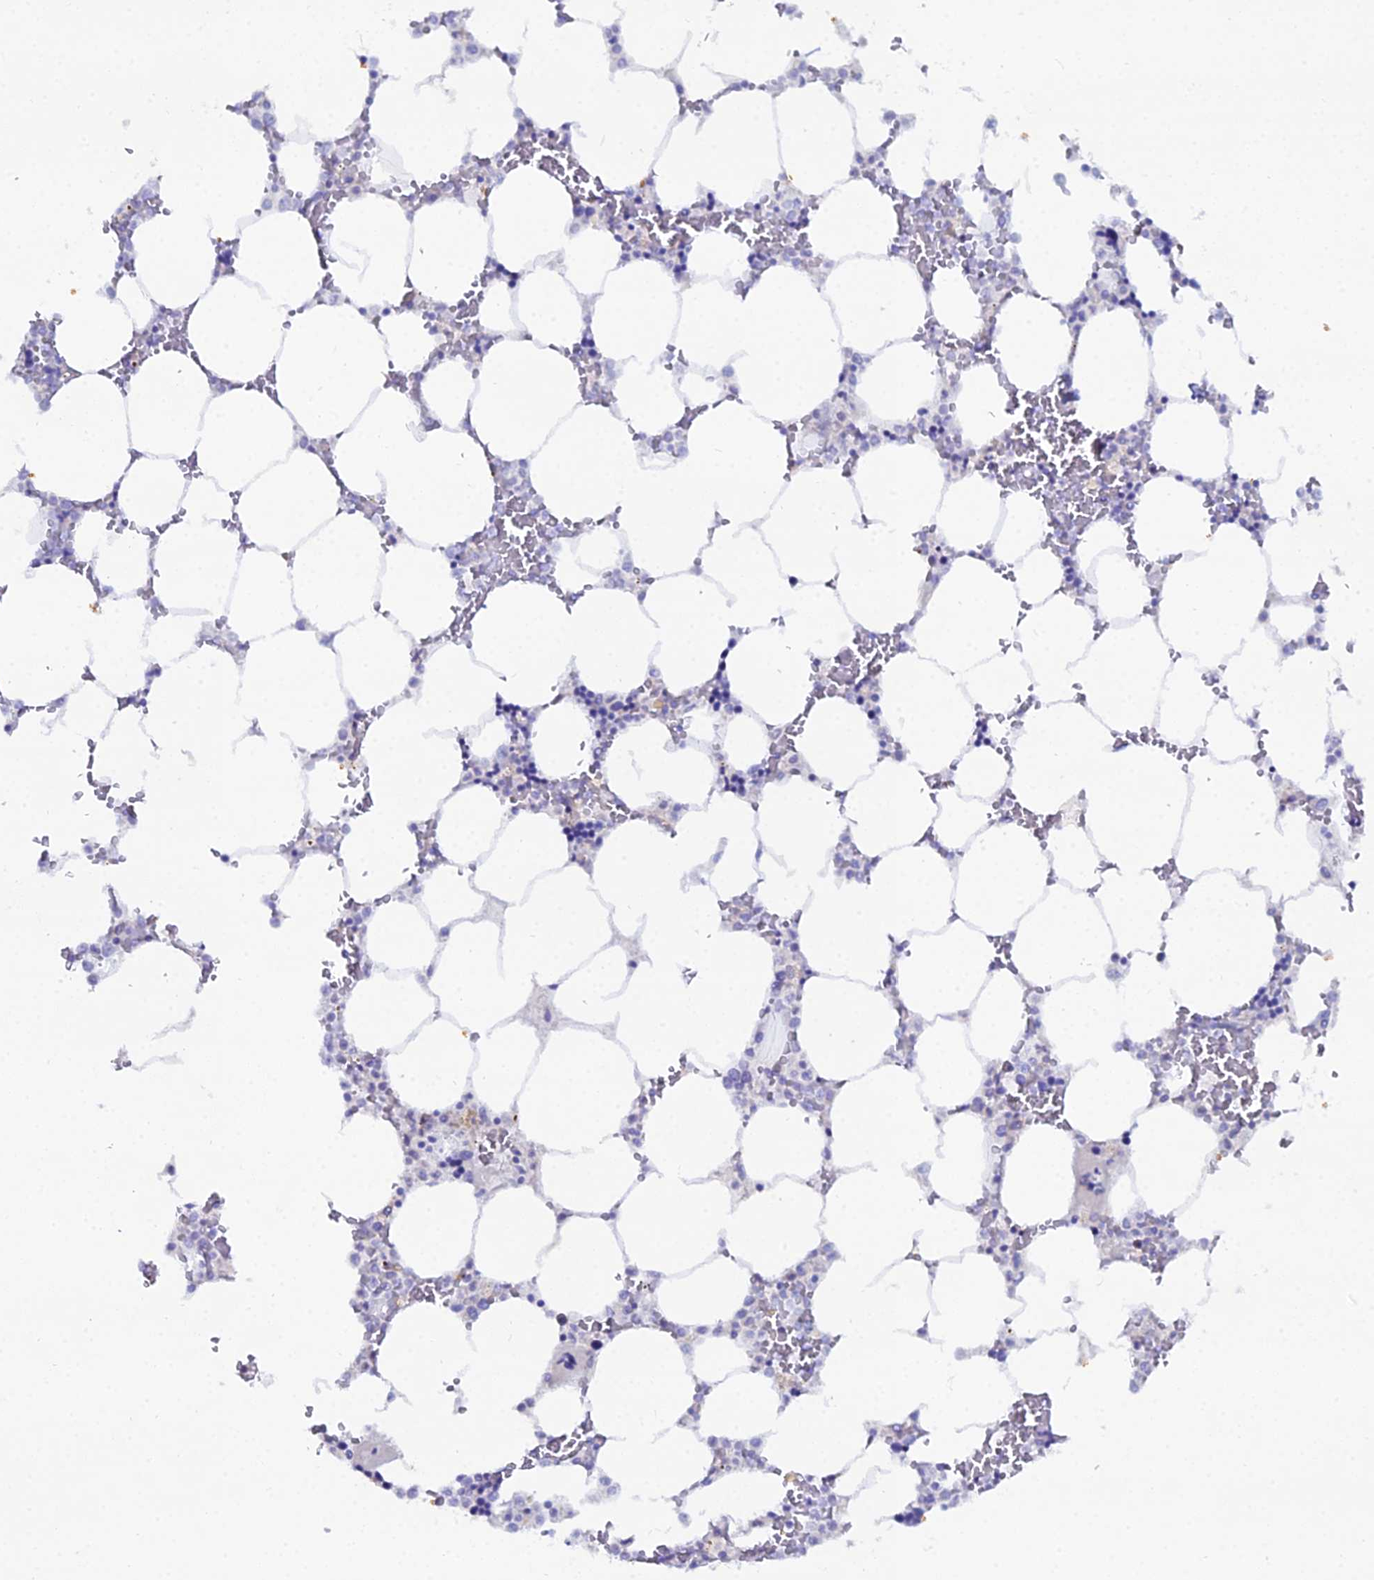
{"staining": {"intensity": "negative", "quantity": "none", "location": "none"}, "tissue": "bone marrow", "cell_type": "Hematopoietic cells", "image_type": "normal", "snomed": [{"axis": "morphology", "description": "Normal tissue, NOS"}, {"axis": "topography", "description": "Bone marrow"}], "caption": "Immunohistochemistry (IHC) micrograph of normal bone marrow stained for a protein (brown), which displays no positivity in hematopoietic cells.", "gene": "DHX34", "patient": {"sex": "male", "age": 64}}